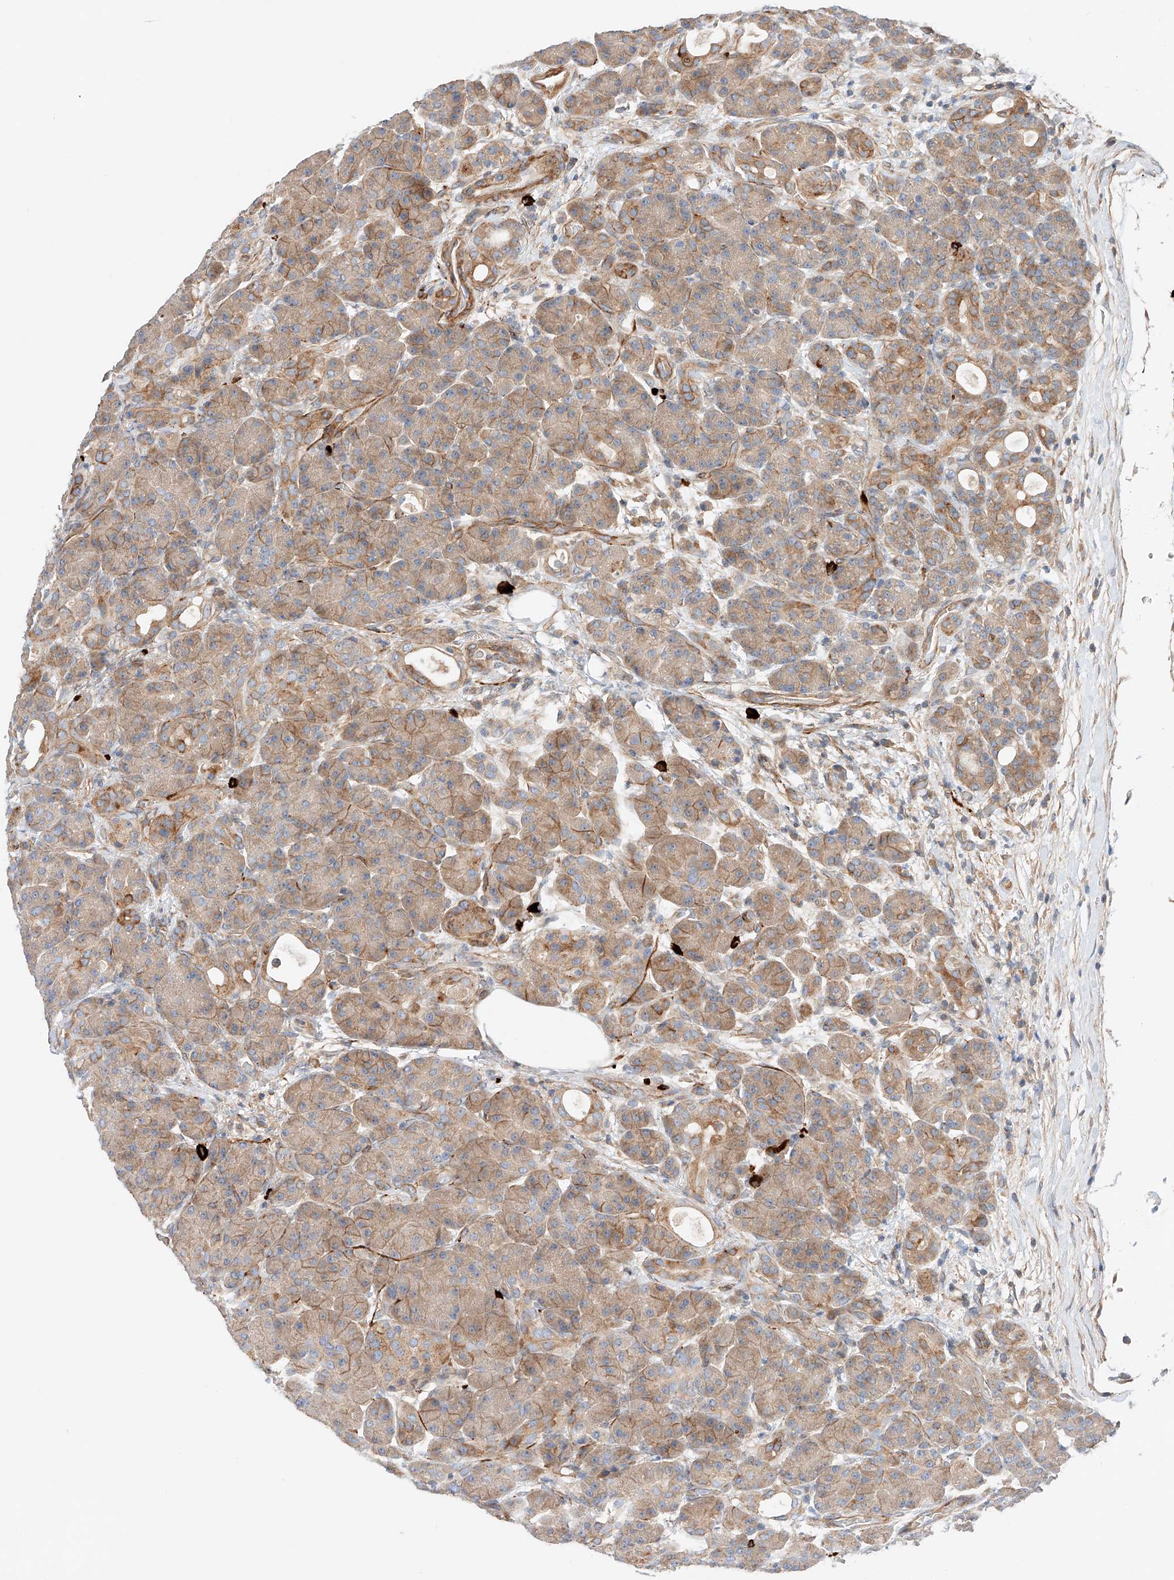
{"staining": {"intensity": "moderate", "quantity": "25%-75%", "location": "cytoplasmic/membranous"}, "tissue": "pancreas", "cell_type": "Exocrine glandular cells", "image_type": "normal", "snomed": [{"axis": "morphology", "description": "Normal tissue, NOS"}, {"axis": "topography", "description": "Pancreas"}], "caption": "Immunohistochemistry histopathology image of benign human pancreas stained for a protein (brown), which reveals medium levels of moderate cytoplasmic/membranous positivity in approximately 25%-75% of exocrine glandular cells.", "gene": "MINDY4", "patient": {"sex": "male", "age": 63}}